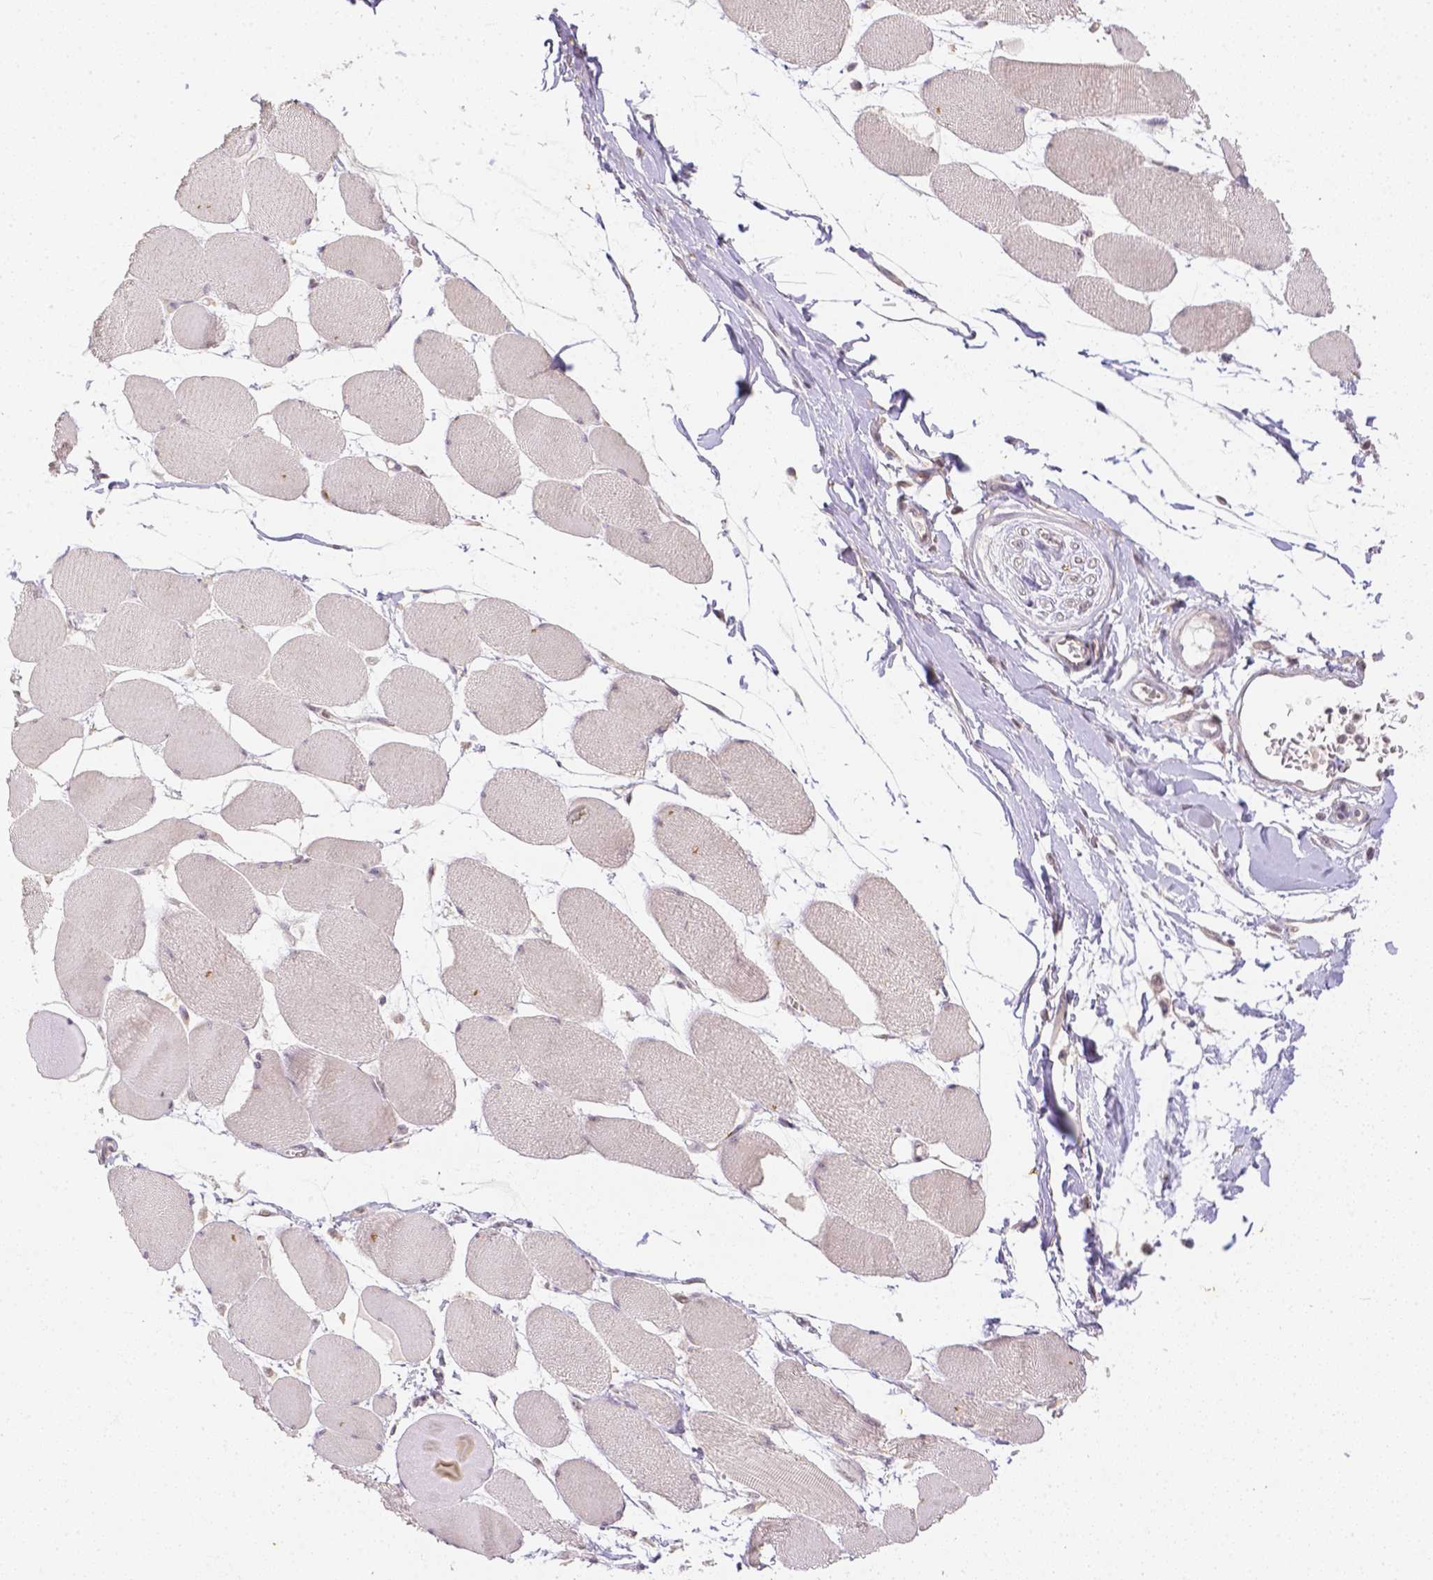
{"staining": {"intensity": "weak", "quantity": "<25%", "location": "cytoplasmic/membranous"}, "tissue": "skeletal muscle", "cell_type": "Myocytes", "image_type": "normal", "snomed": [{"axis": "morphology", "description": "Normal tissue, NOS"}, {"axis": "topography", "description": "Skeletal muscle"}], "caption": "High power microscopy image of an IHC image of benign skeletal muscle, revealing no significant staining in myocytes. Nuclei are stained in blue.", "gene": "ZNF280B", "patient": {"sex": "female", "age": 75}}